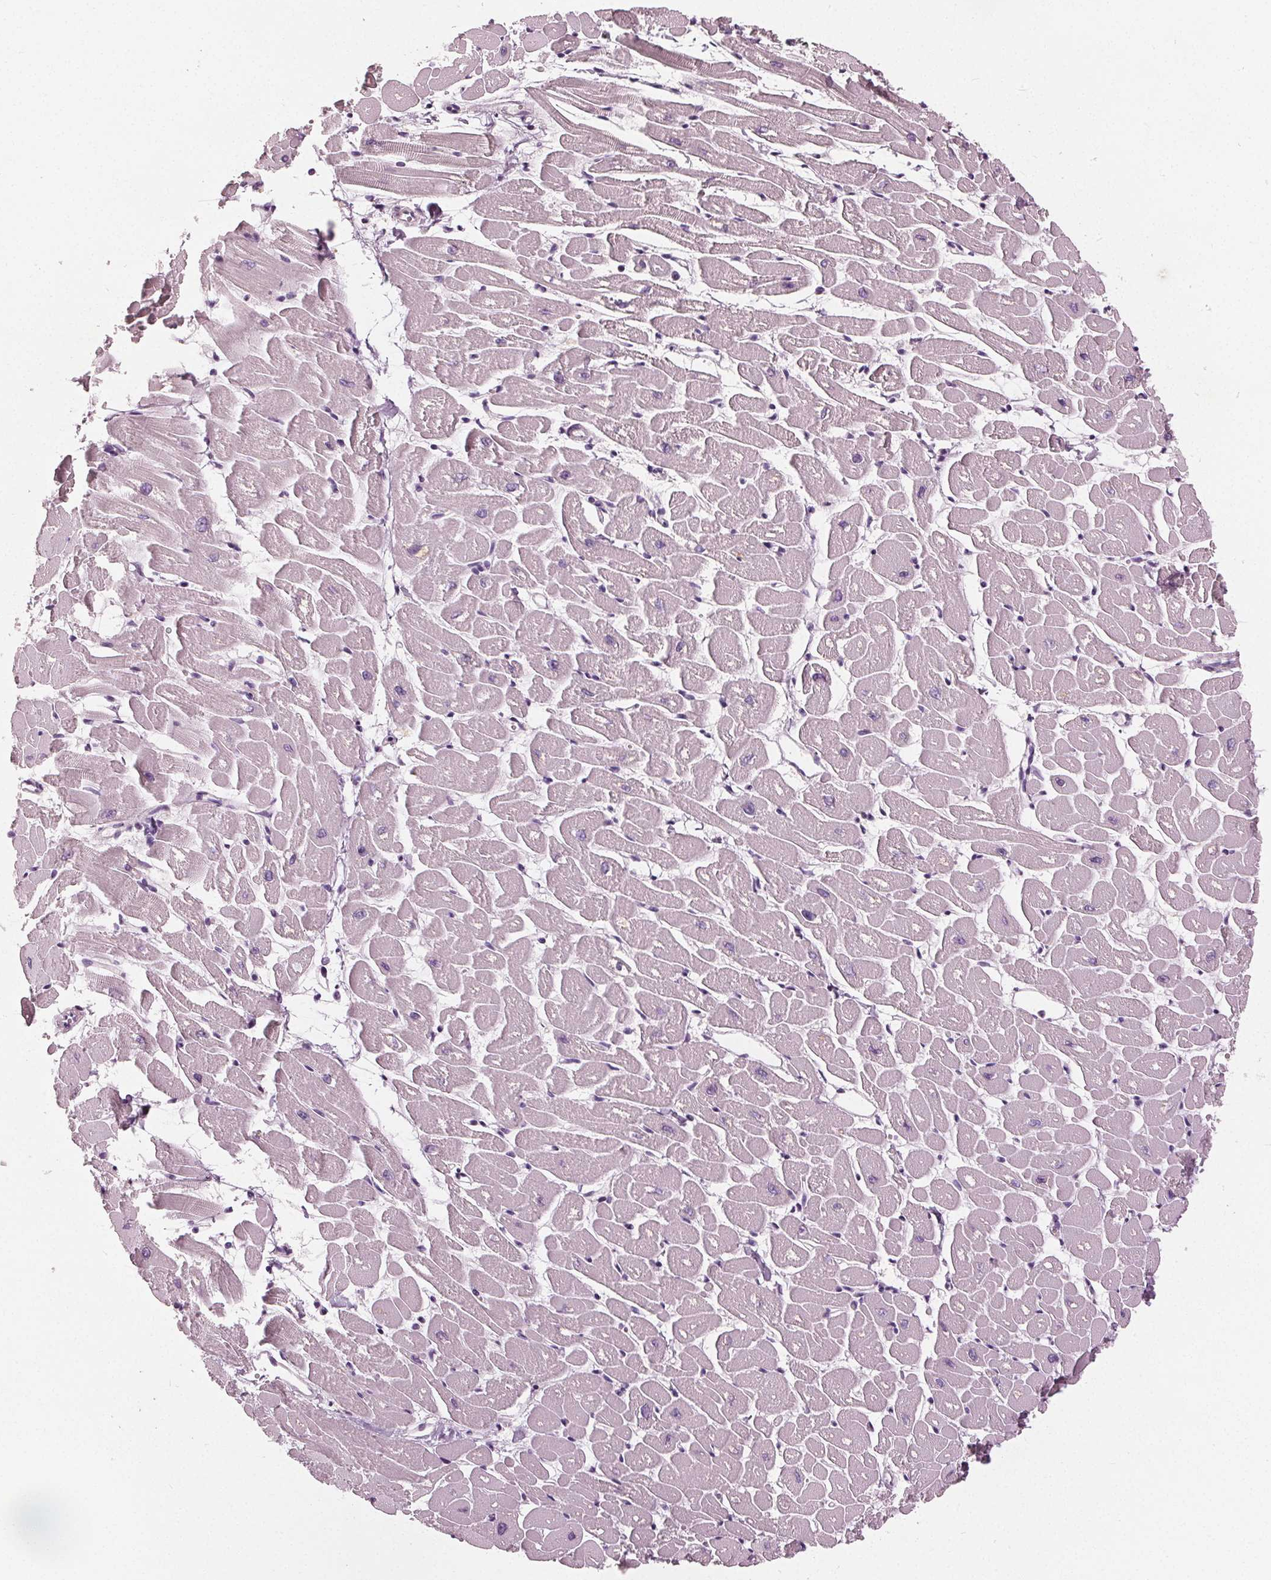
{"staining": {"intensity": "negative", "quantity": "none", "location": "none"}, "tissue": "heart muscle", "cell_type": "Cardiomyocytes", "image_type": "normal", "snomed": [{"axis": "morphology", "description": "Normal tissue, NOS"}, {"axis": "topography", "description": "Heart"}], "caption": "Immunohistochemistry (IHC) image of unremarkable heart muscle: heart muscle stained with DAB shows no significant protein expression in cardiomyocytes. (Immunohistochemistry (IHC), brightfield microscopy, high magnification).", "gene": "TKFC", "patient": {"sex": "male", "age": 57}}